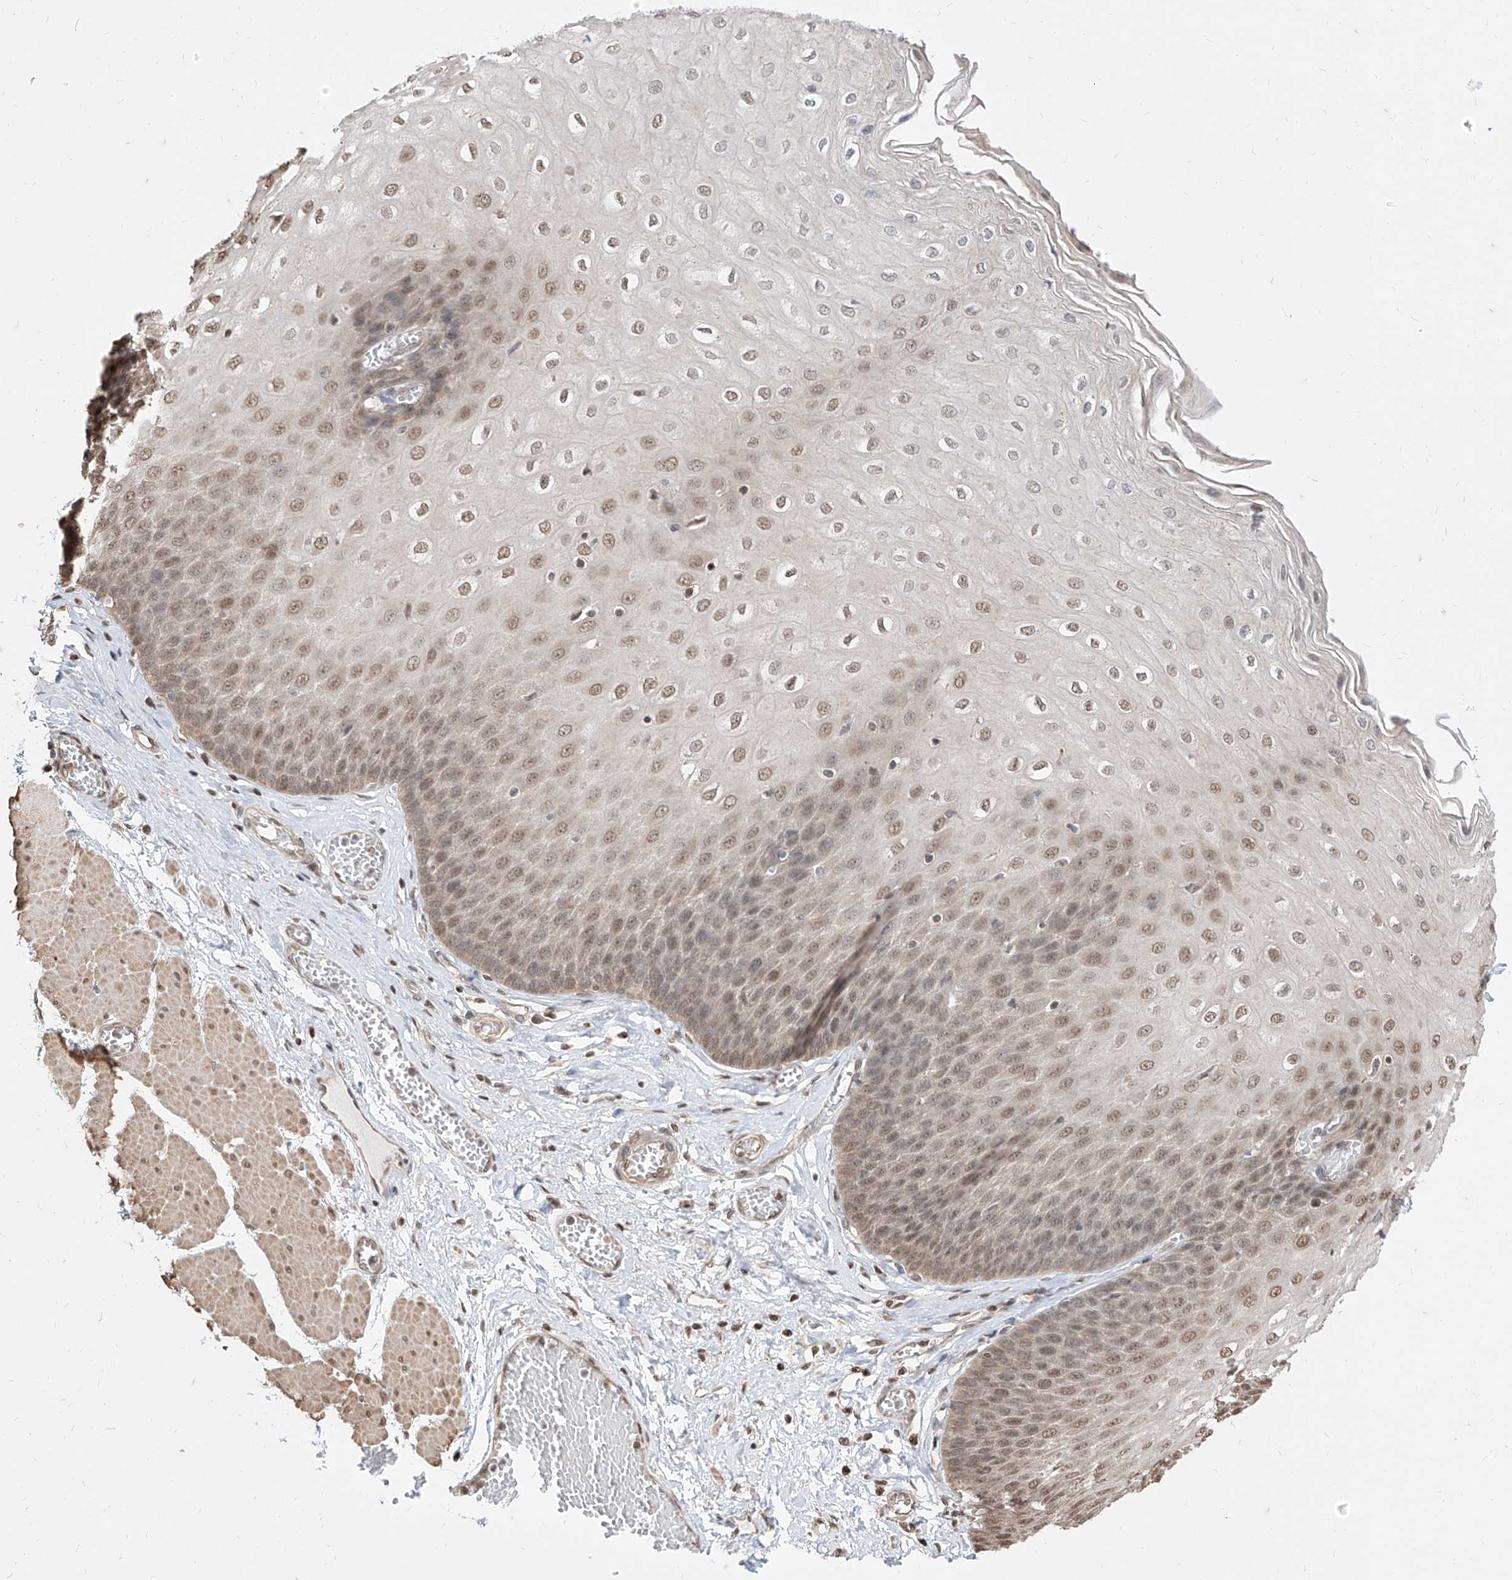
{"staining": {"intensity": "moderate", "quantity": "25%-75%", "location": "nuclear"}, "tissue": "esophagus", "cell_type": "Squamous epithelial cells", "image_type": "normal", "snomed": [{"axis": "morphology", "description": "Normal tissue, NOS"}, {"axis": "topography", "description": "Esophagus"}], "caption": "Human esophagus stained for a protein (brown) reveals moderate nuclear positive expression in about 25%-75% of squamous epithelial cells.", "gene": "C8orf82", "patient": {"sex": "male", "age": 60}}